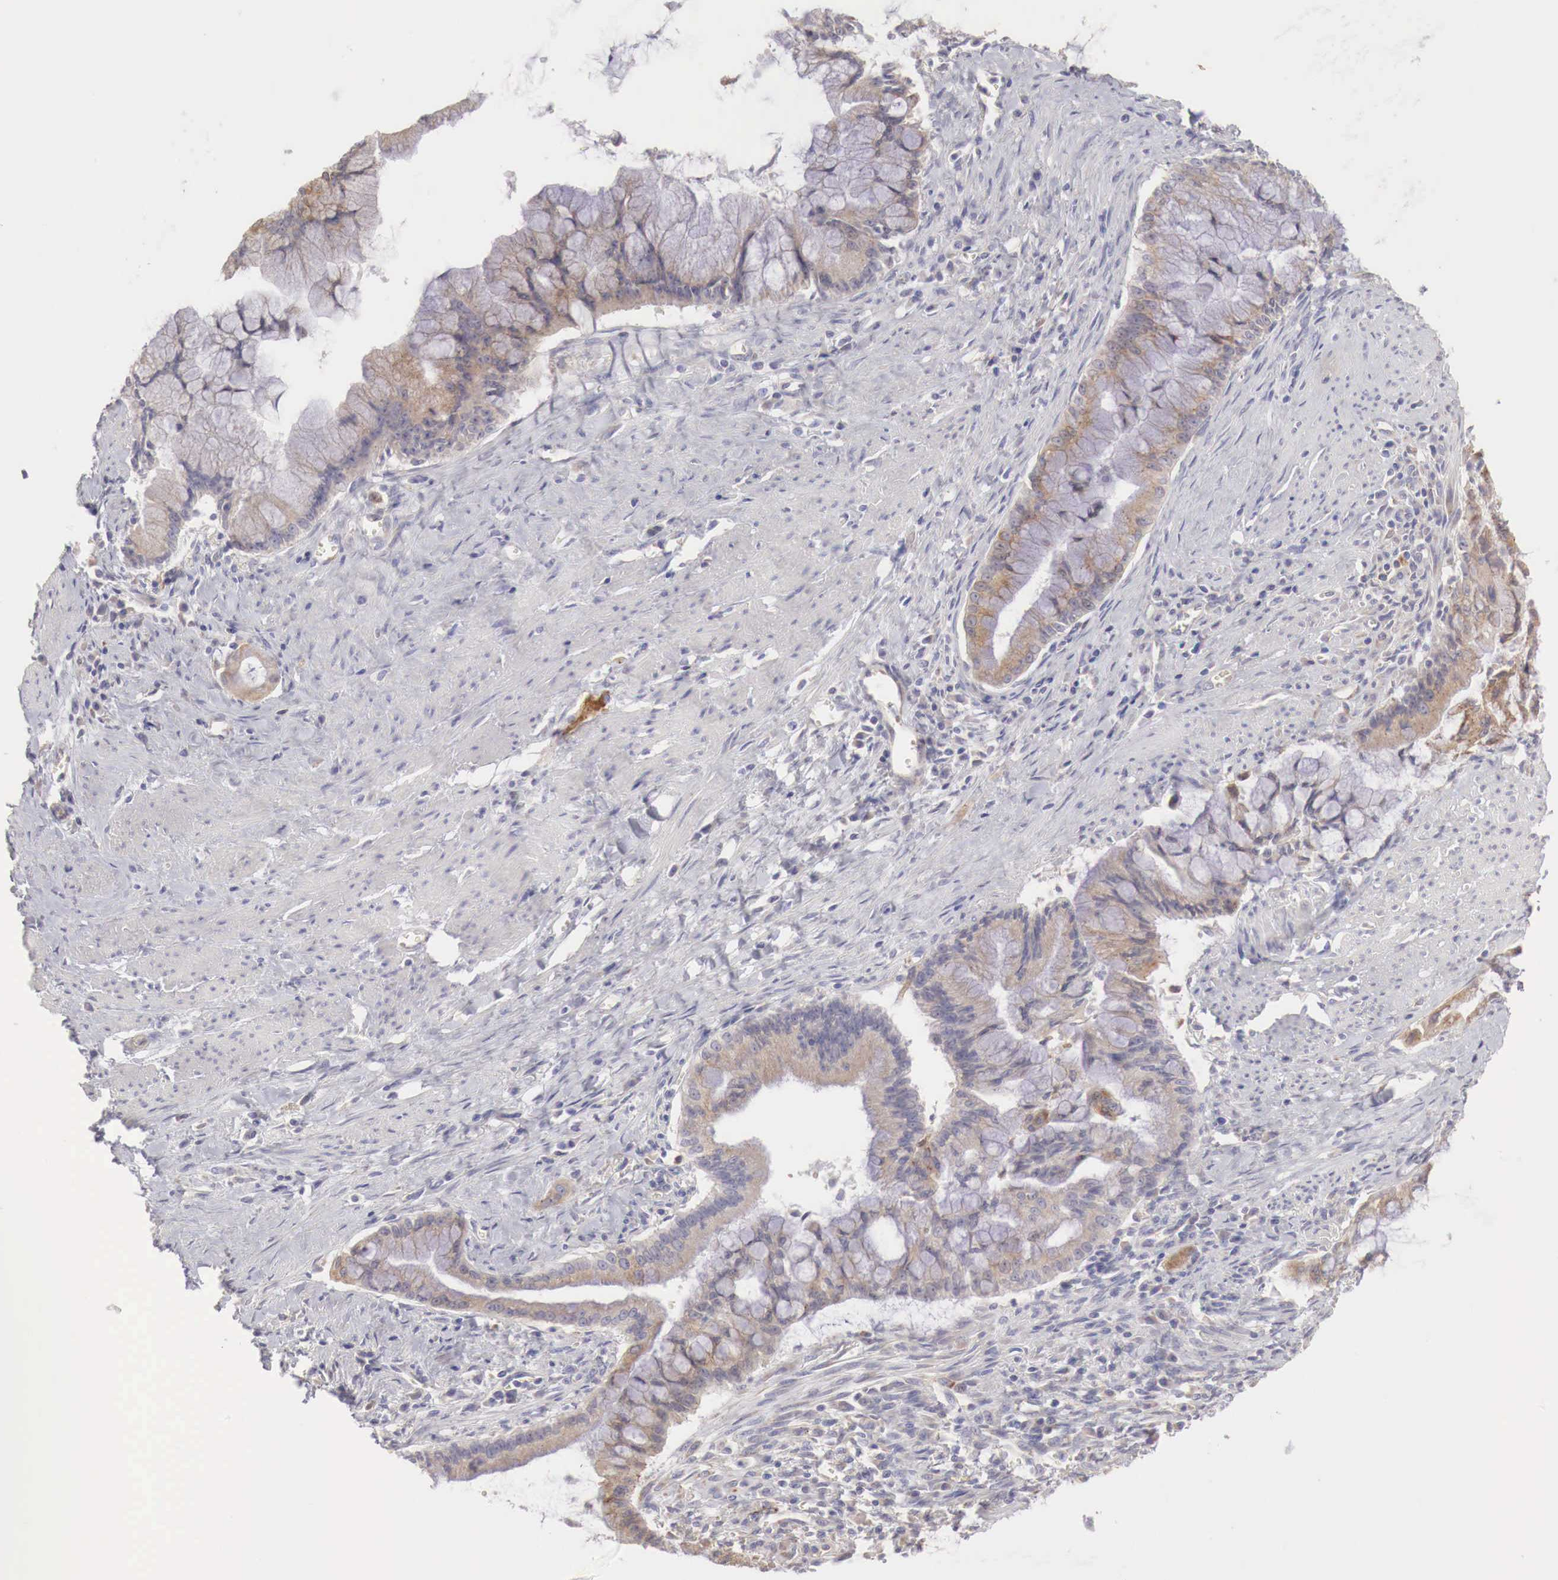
{"staining": {"intensity": "weak", "quantity": "25%-75%", "location": "cytoplasmic/membranous"}, "tissue": "pancreatic cancer", "cell_type": "Tumor cells", "image_type": "cancer", "snomed": [{"axis": "morphology", "description": "Adenocarcinoma, NOS"}, {"axis": "topography", "description": "Pancreas"}], "caption": "Human pancreatic cancer (adenocarcinoma) stained for a protein (brown) reveals weak cytoplasmic/membranous positive staining in approximately 25%-75% of tumor cells.", "gene": "NSDHL", "patient": {"sex": "male", "age": 59}}